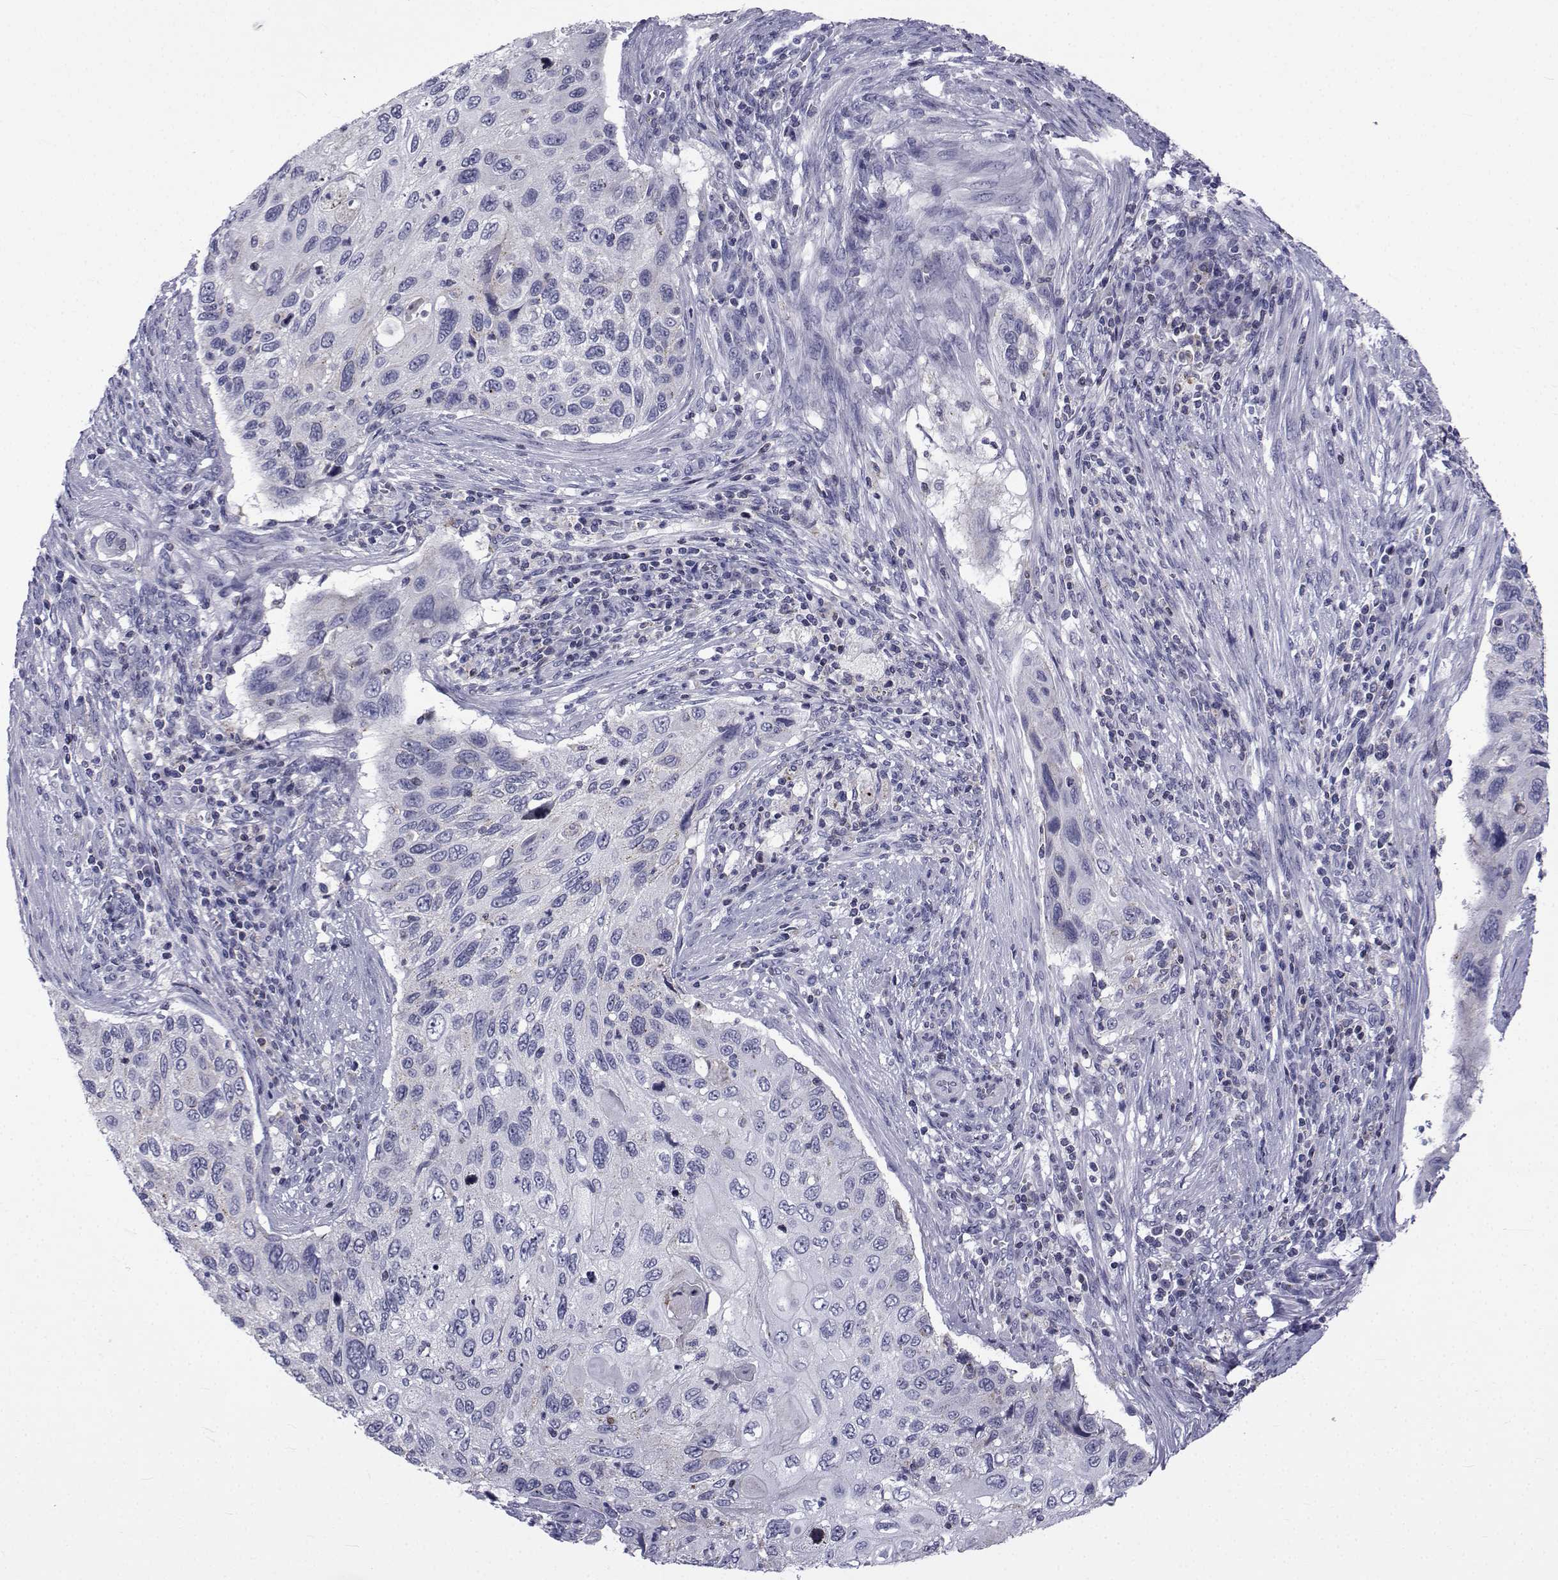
{"staining": {"intensity": "negative", "quantity": "none", "location": "none"}, "tissue": "cervical cancer", "cell_type": "Tumor cells", "image_type": "cancer", "snomed": [{"axis": "morphology", "description": "Squamous cell carcinoma, NOS"}, {"axis": "topography", "description": "Cervix"}], "caption": "This photomicrograph is of cervical cancer stained with immunohistochemistry to label a protein in brown with the nuclei are counter-stained blue. There is no expression in tumor cells.", "gene": "PDE6H", "patient": {"sex": "female", "age": 70}}